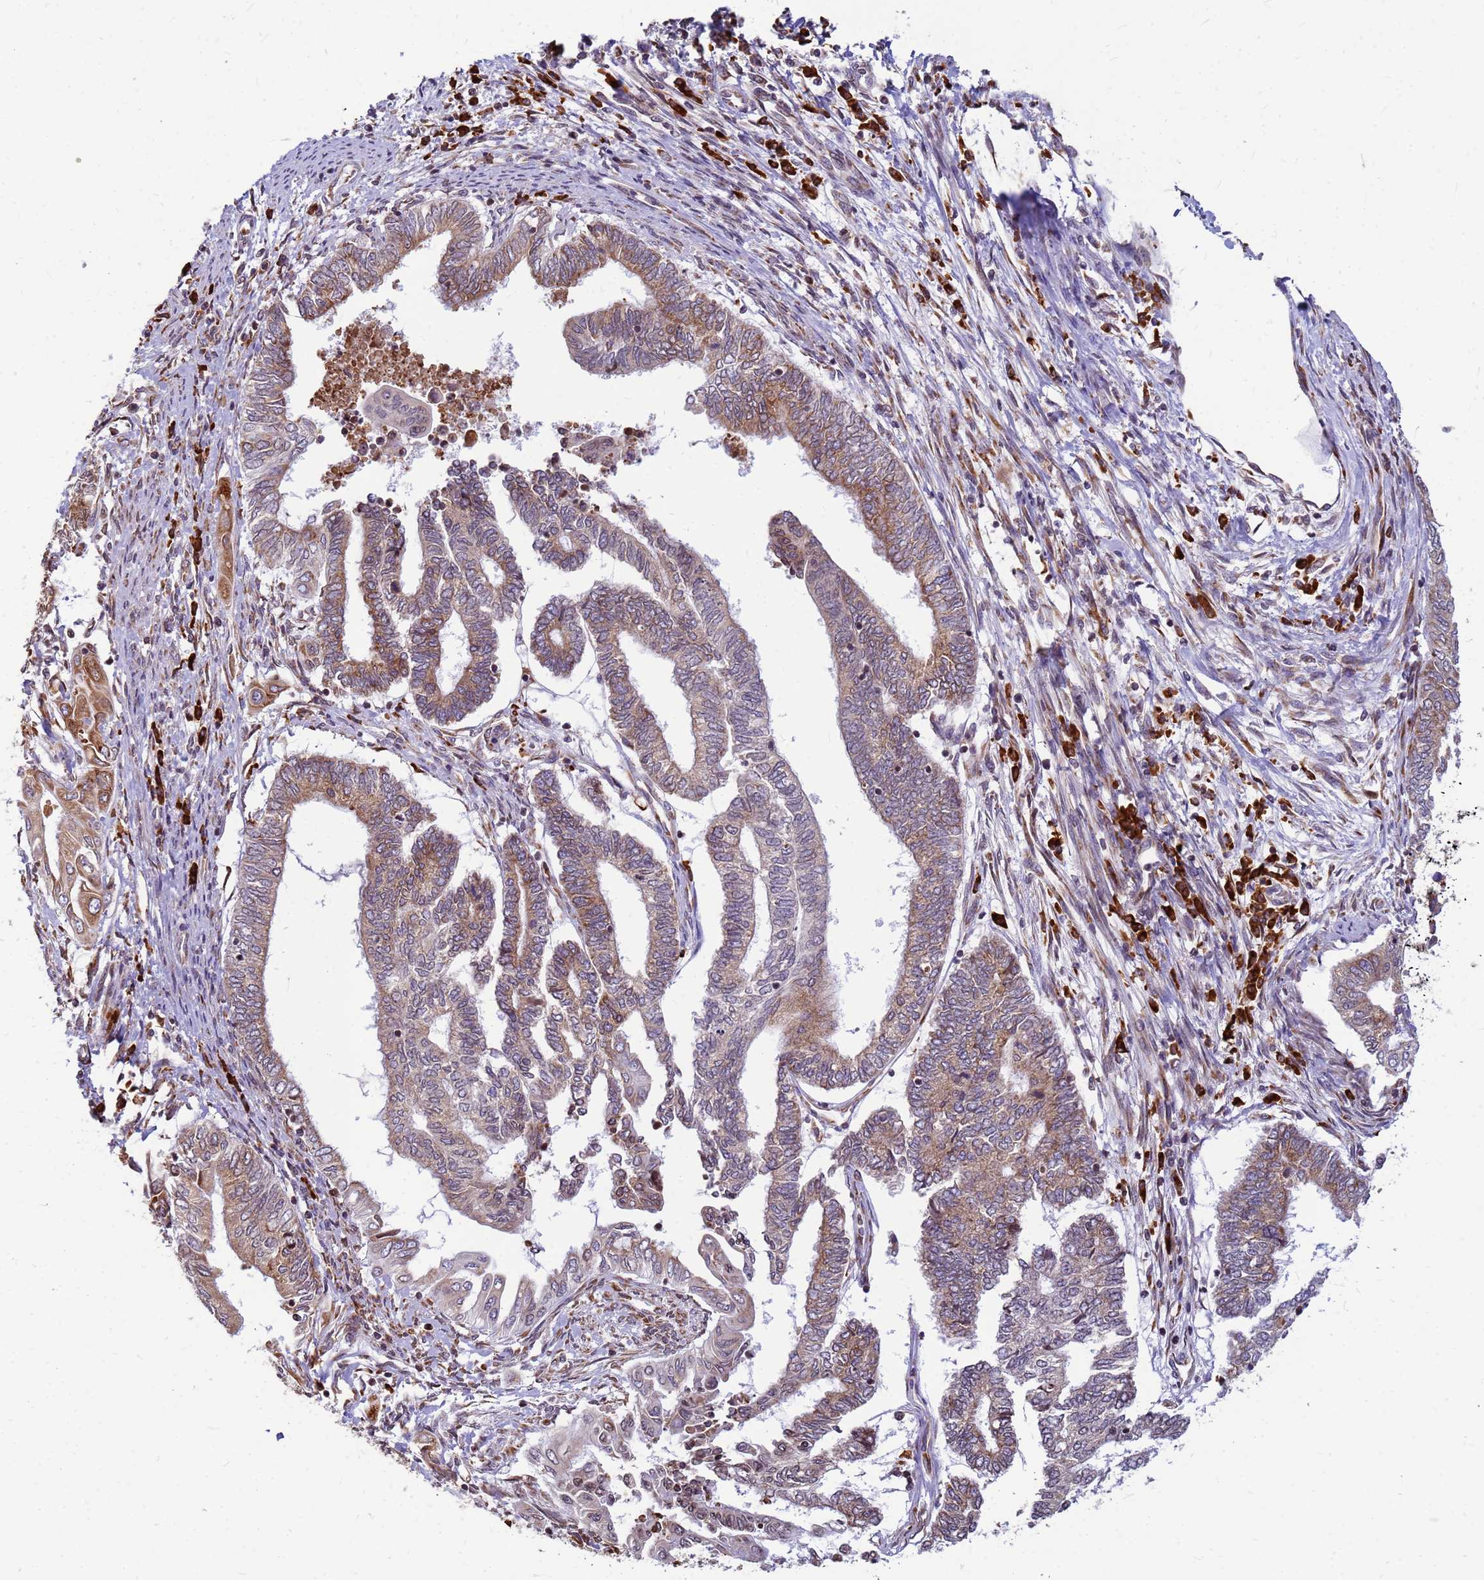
{"staining": {"intensity": "moderate", "quantity": ">75%", "location": "cytoplasmic/membranous"}, "tissue": "endometrial cancer", "cell_type": "Tumor cells", "image_type": "cancer", "snomed": [{"axis": "morphology", "description": "Adenocarcinoma, NOS"}, {"axis": "topography", "description": "Uterus"}, {"axis": "topography", "description": "Endometrium"}], "caption": "DAB (3,3'-diaminobenzidine) immunohistochemical staining of endometrial cancer (adenocarcinoma) displays moderate cytoplasmic/membranous protein positivity in approximately >75% of tumor cells.", "gene": "SSR4", "patient": {"sex": "female", "age": 70}}